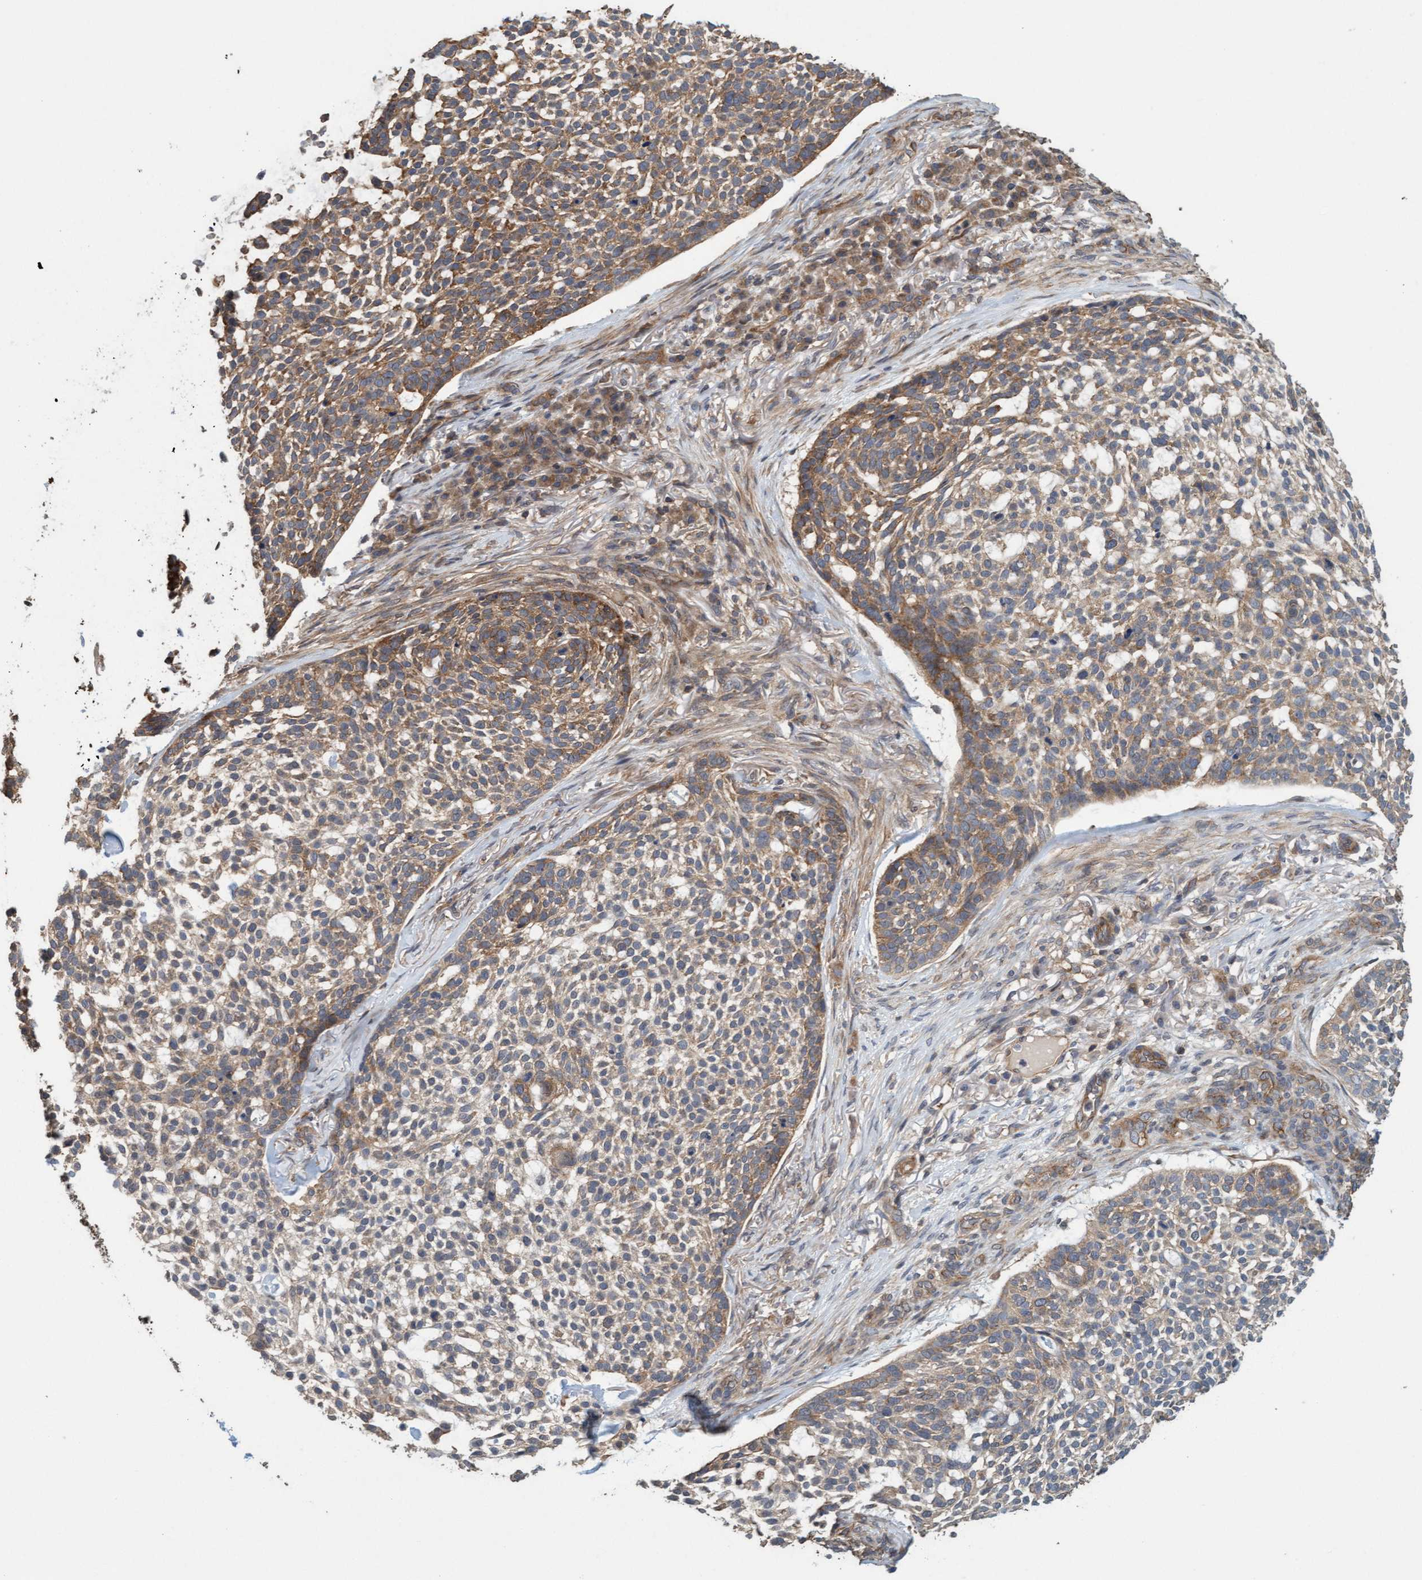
{"staining": {"intensity": "moderate", "quantity": "25%-75%", "location": "cytoplasmic/membranous"}, "tissue": "skin cancer", "cell_type": "Tumor cells", "image_type": "cancer", "snomed": [{"axis": "morphology", "description": "Basal cell carcinoma"}, {"axis": "topography", "description": "Skin"}], "caption": "Skin basal cell carcinoma stained with DAB (3,3'-diaminobenzidine) IHC reveals medium levels of moderate cytoplasmic/membranous expression in about 25%-75% of tumor cells.", "gene": "FXR2", "patient": {"sex": "female", "age": 64}}